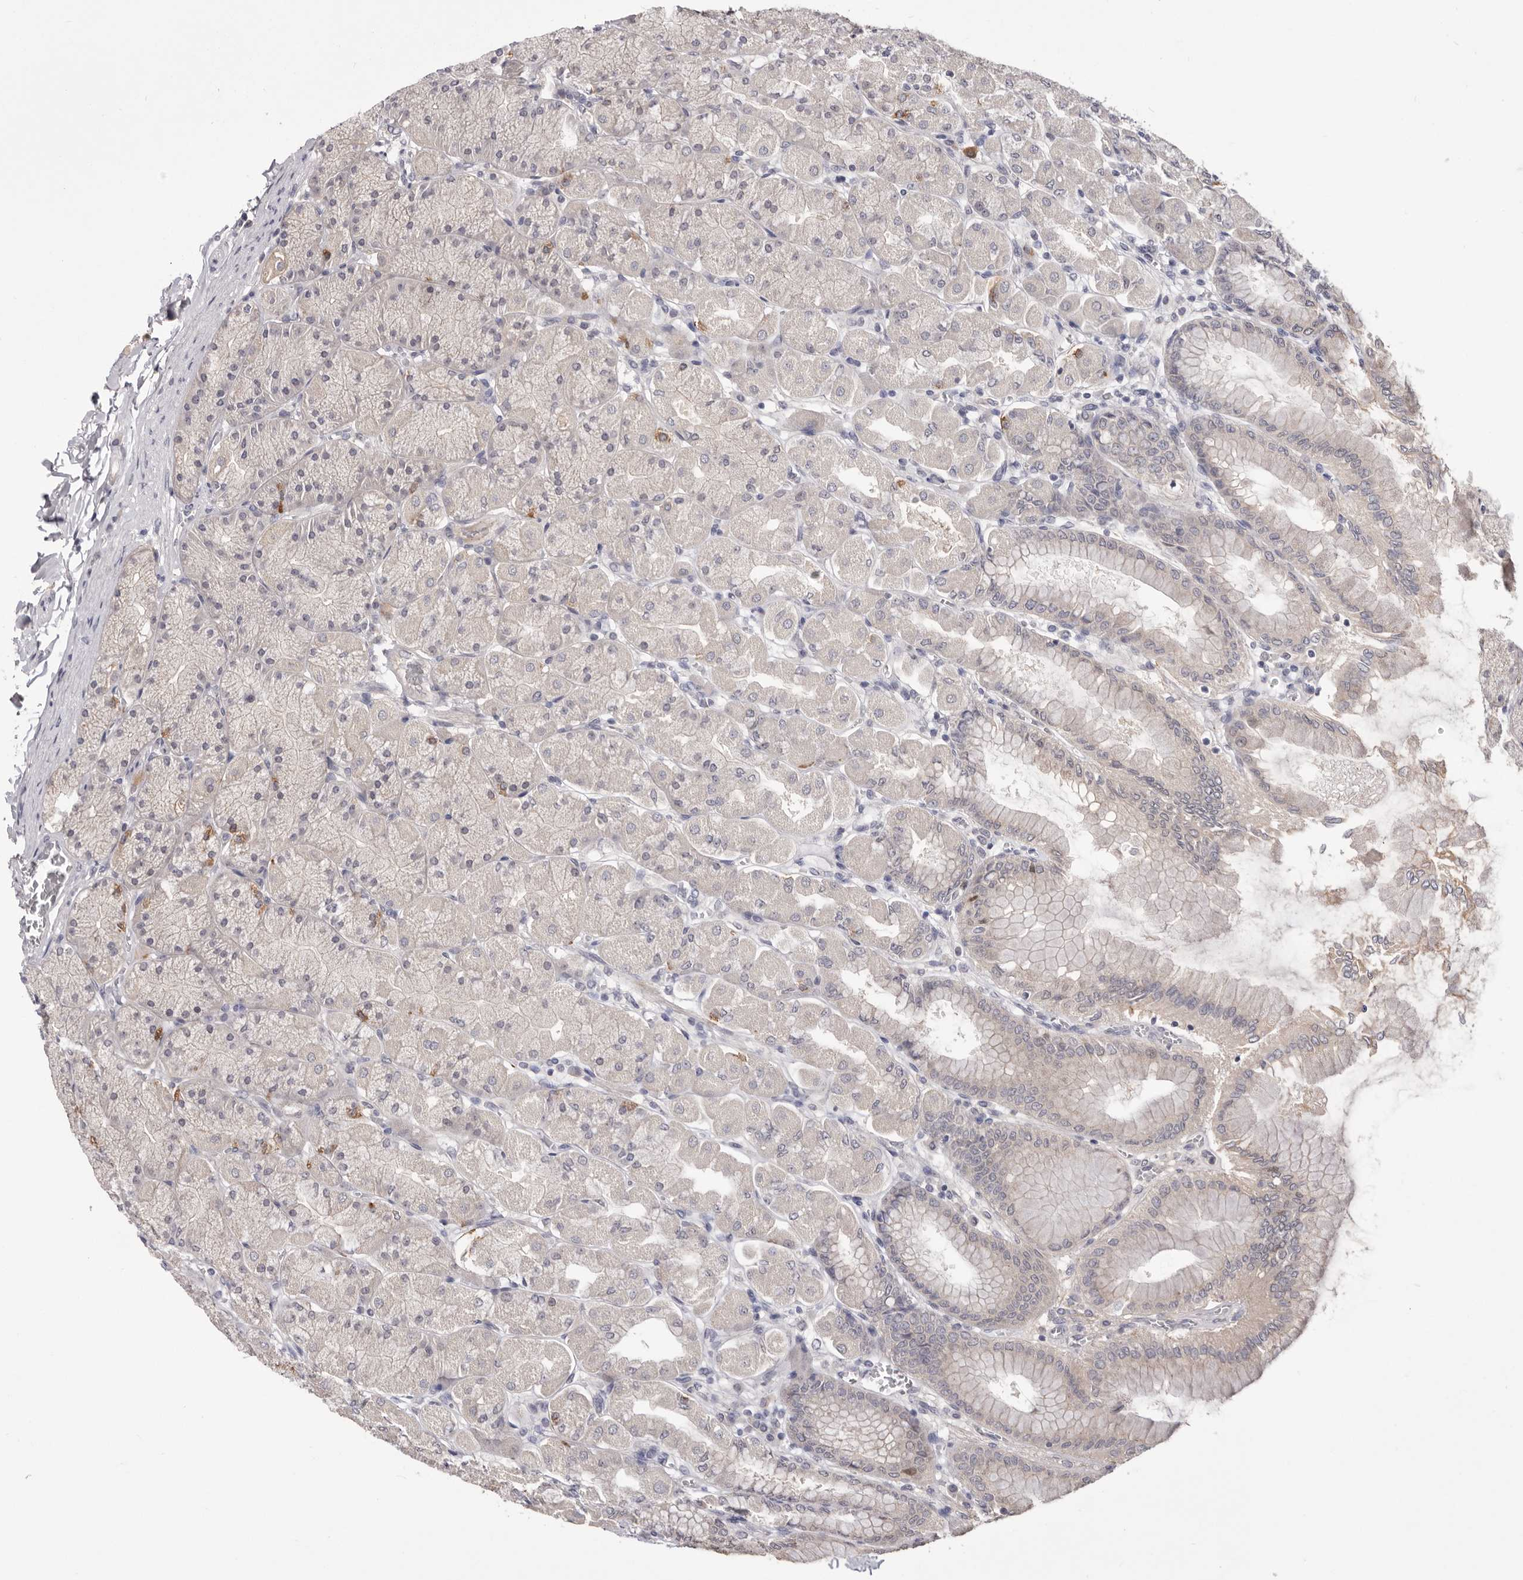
{"staining": {"intensity": "moderate", "quantity": "25%-75%", "location": "cytoplasmic/membranous"}, "tissue": "stomach", "cell_type": "Glandular cells", "image_type": "normal", "snomed": [{"axis": "morphology", "description": "Normal tissue, NOS"}, {"axis": "topography", "description": "Stomach, upper"}], "caption": "Brown immunohistochemical staining in normal human stomach exhibits moderate cytoplasmic/membranous expression in approximately 25%-75% of glandular cells. Using DAB (brown) and hematoxylin (blue) stains, captured at high magnification using brightfield microscopy.", "gene": "DOP1A", "patient": {"sex": "female", "age": 56}}